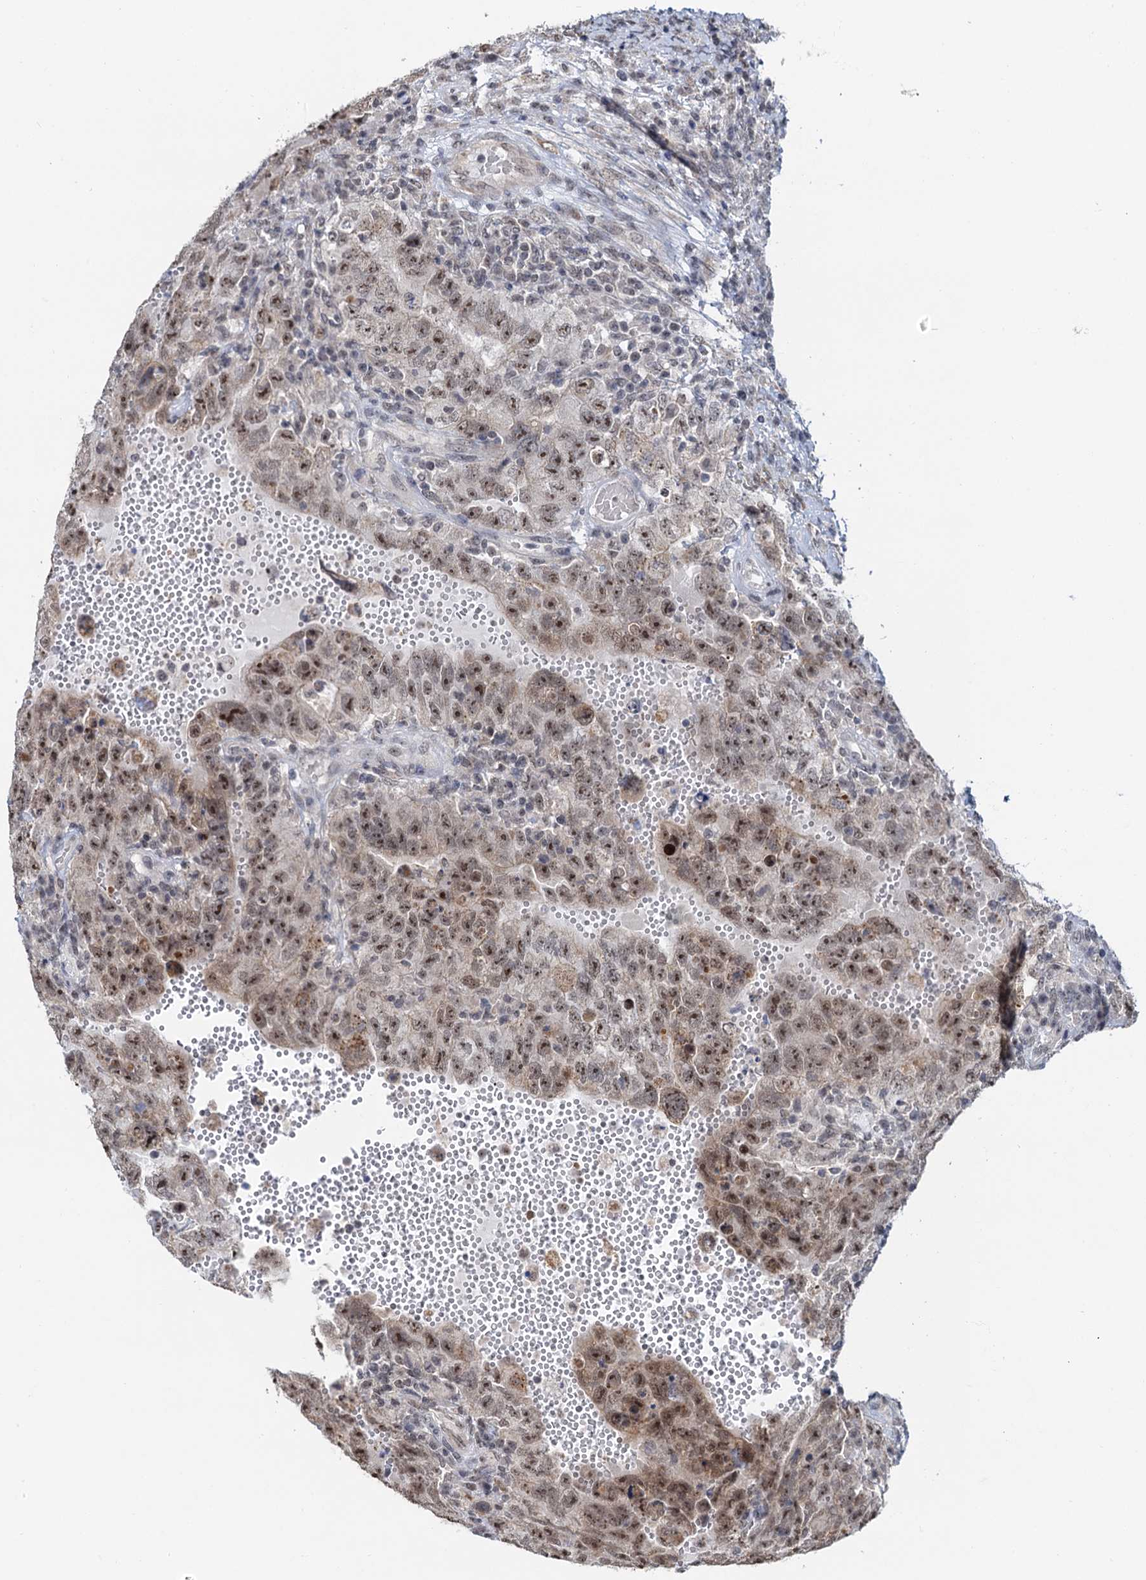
{"staining": {"intensity": "moderate", "quantity": ">75%", "location": "cytoplasmic/membranous,nuclear"}, "tissue": "testis cancer", "cell_type": "Tumor cells", "image_type": "cancer", "snomed": [{"axis": "morphology", "description": "Carcinoma, Embryonal, NOS"}, {"axis": "topography", "description": "Testis"}], "caption": "An image of testis cancer (embryonal carcinoma) stained for a protein demonstrates moderate cytoplasmic/membranous and nuclear brown staining in tumor cells.", "gene": "NAT10", "patient": {"sex": "male", "age": 26}}